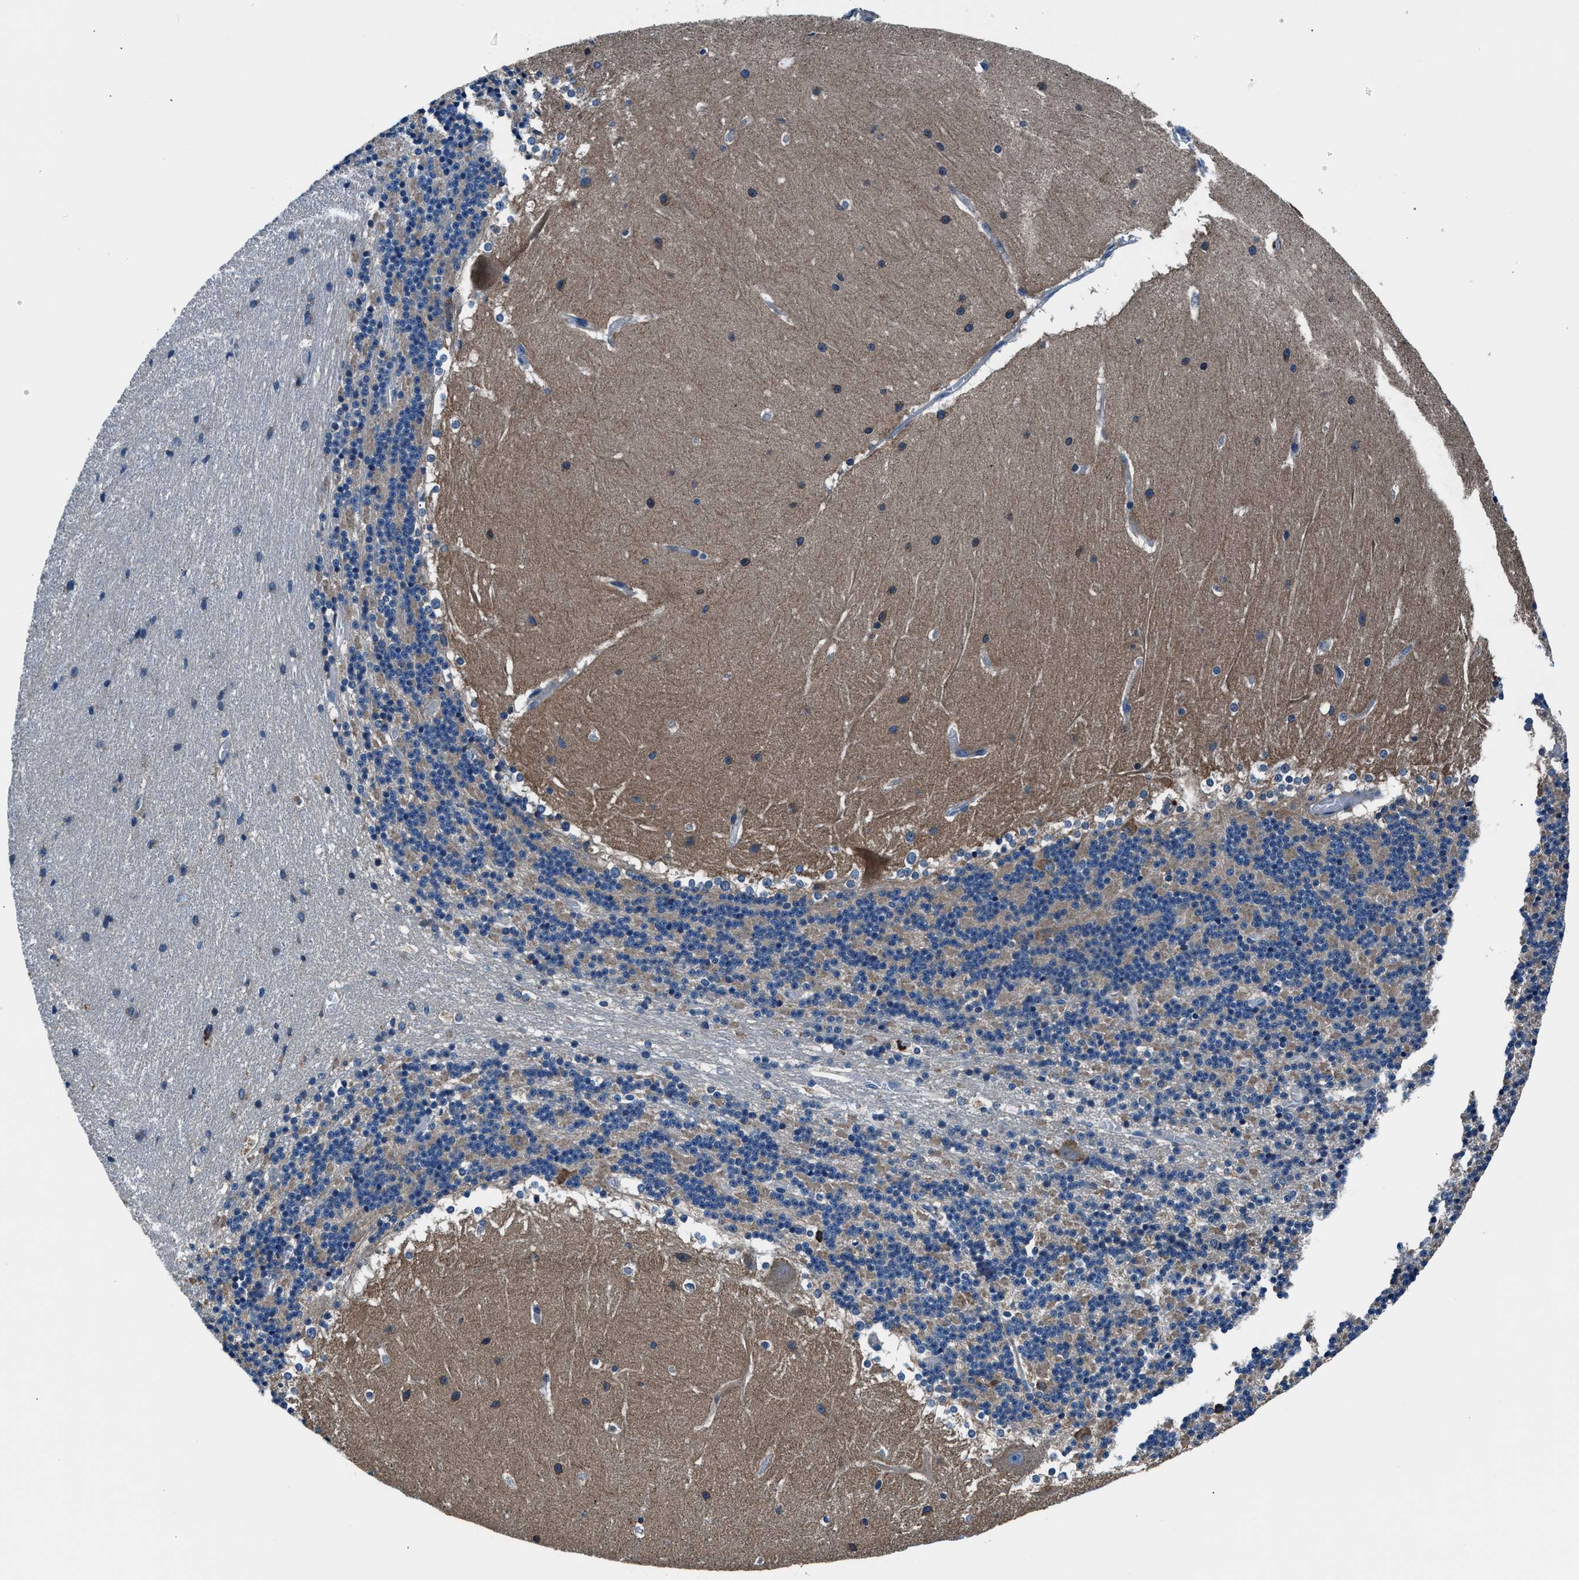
{"staining": {"intensity": "weak", "quantity": "<25%", "location": "cytoplasmic/membranous"}, "tissue": "cerebellum", "cell_type": "Cells in granular layer", "image_type": "normal", "snomed": [{"axis": "morphology", "description": "Normal tissue, NOS"}, {"axis": "topography", "description": "Cerebellum"}], "caption": "A histopathology image of cerebellum stained for a protein demonstrates no brown staining in cells in granular layer. (DAB immunohistochemistry with hematoxylin counter stain).", "gene": "PRTFDC1", "patient": {"sex": "female", "age": 19}}